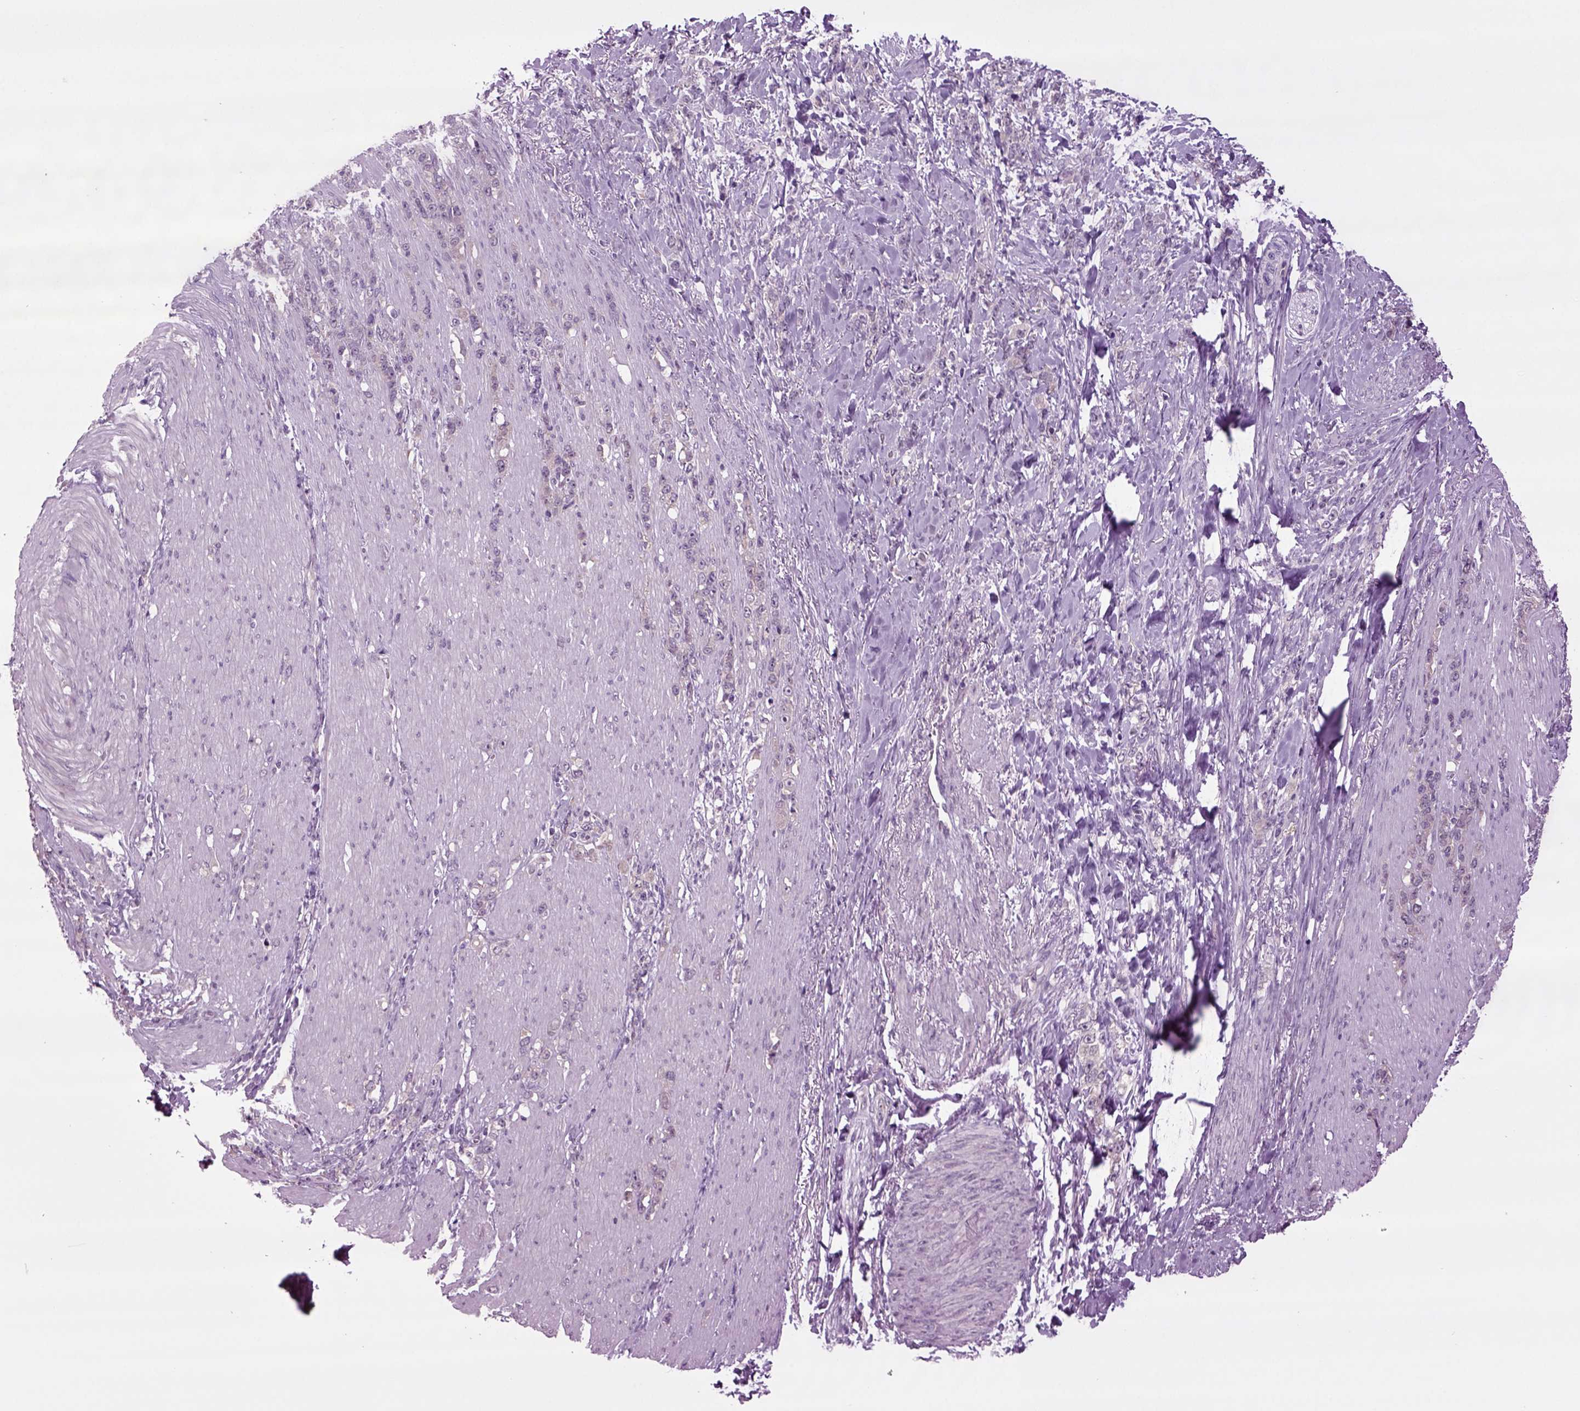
{"staining": {"intensity": "weak", "quantity": "<25%", "location": "cytoplasmic/membranous"}, "tissue": "stomach cancer", "cell_type": "Tumor cells", "image_type": "cancer", "snomed": [{"axis": "morphology", "description": "Adenocarcinoma, NOS"}, {"axis": "topography", "description": "Stomach, lower"}], "caption": "Immunohistochemical staining of stomach adenocarcinoma reveals no significant staining in tumor cells. (Stains: DAB (3,3'-diaminobenzidine) IHC with hematoxylin counter stain, Microscopy: brightfield microscopy at high magnification).", "gene": "PLCH2", "patient": {"sex": "male", "age": 88}}